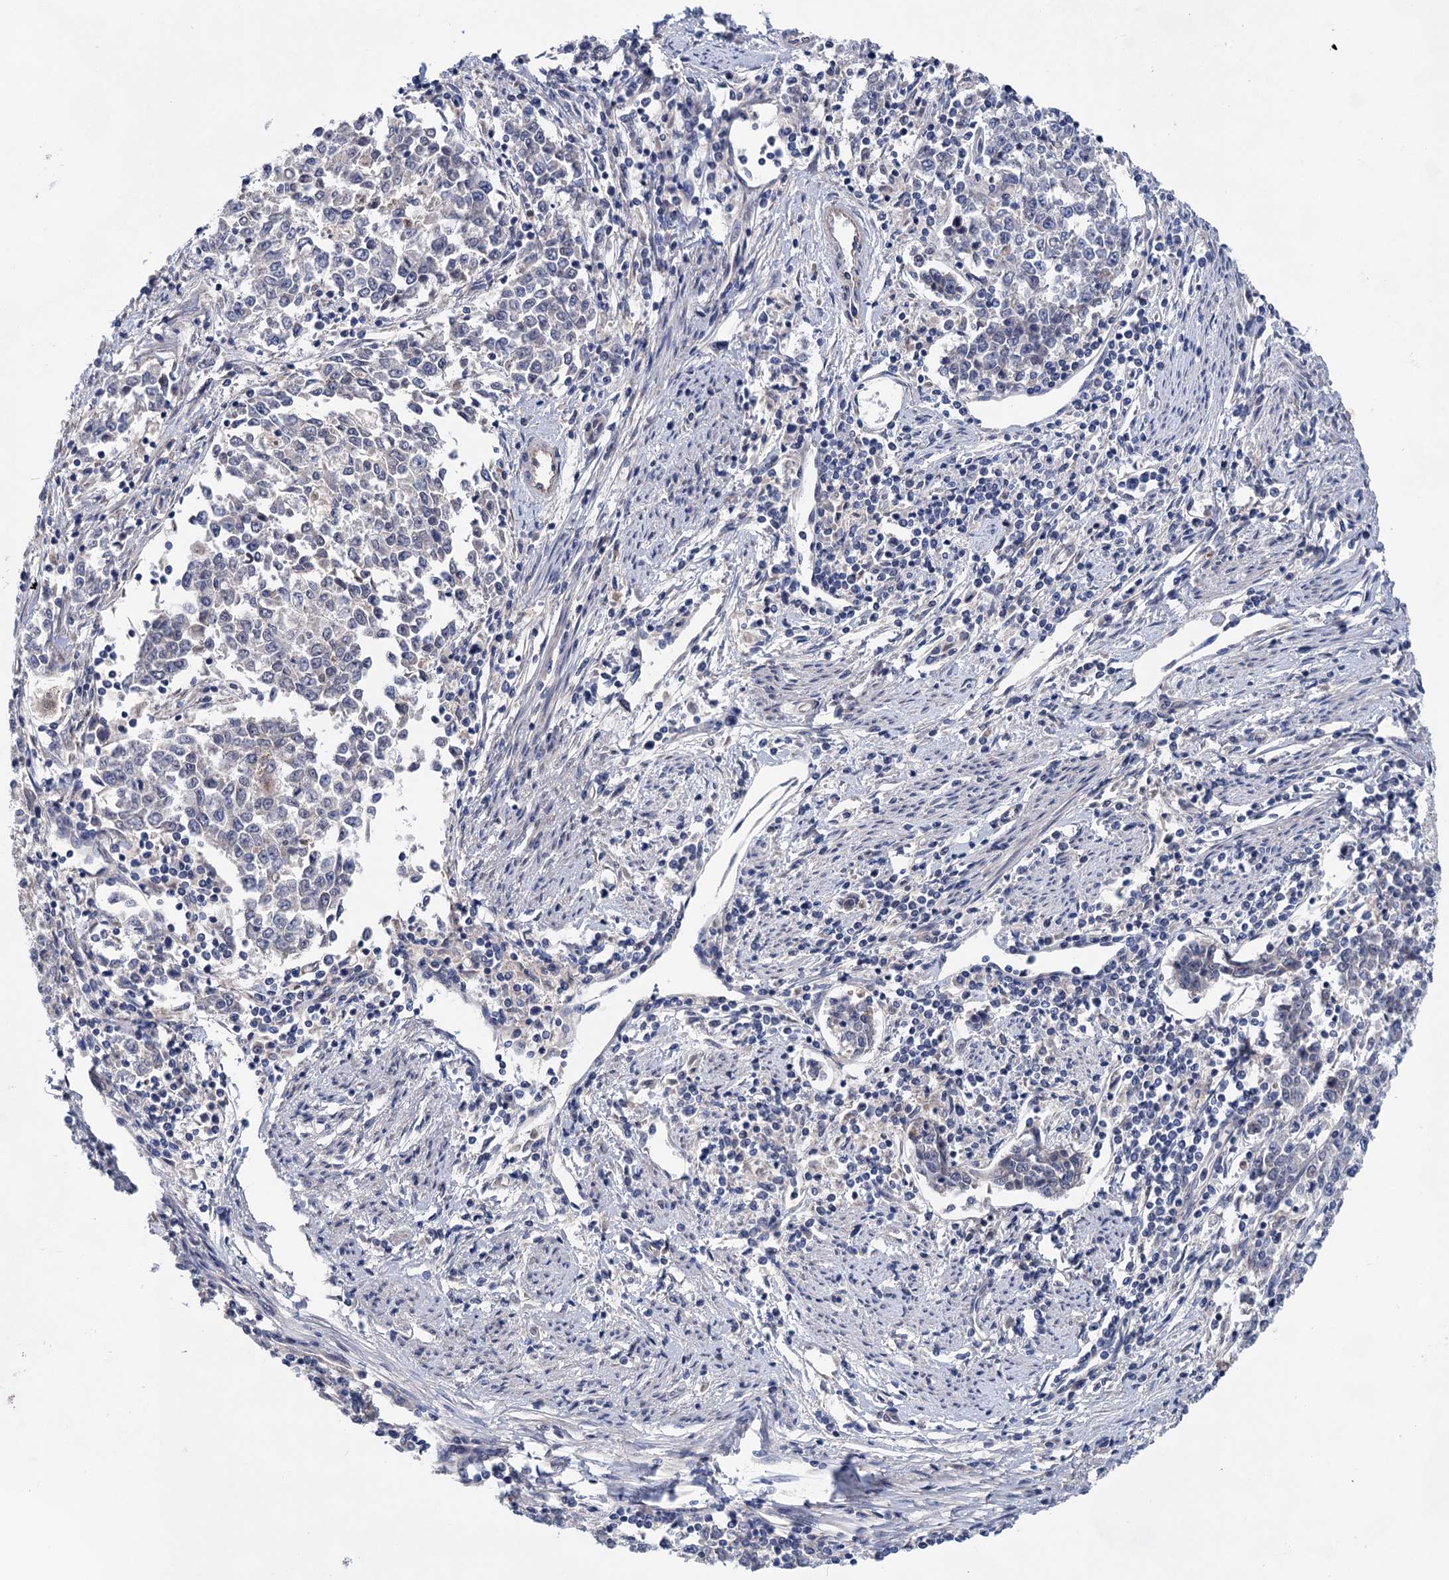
{"staining": {"intensity": "negative", "quantity": "none", "location": "none"}, "tissue": "endometrial cancer", "cell_type": "Tumor cells", "image_type": "cancer", "snomed": [{"axis": "morphology", "description": "Adenocarcinoma, NOS"}, {"axis": "topography", "description": "Endometrium"}], "caption": "An immunohistochemistry (IHC) photomicrograph of endometrial adenocarcinoma is shown. There is no staining in tumor cells of endometrial adenocarcinoma. (Stains: DAB (3,3'-diaminobenzidine) immunohistochemistry with hematoxylin counter stain, Microscopy: brightfield microscopy at high magnification).", "gene": "MORN3", "patient": {"sex": "female", "age": 50}}